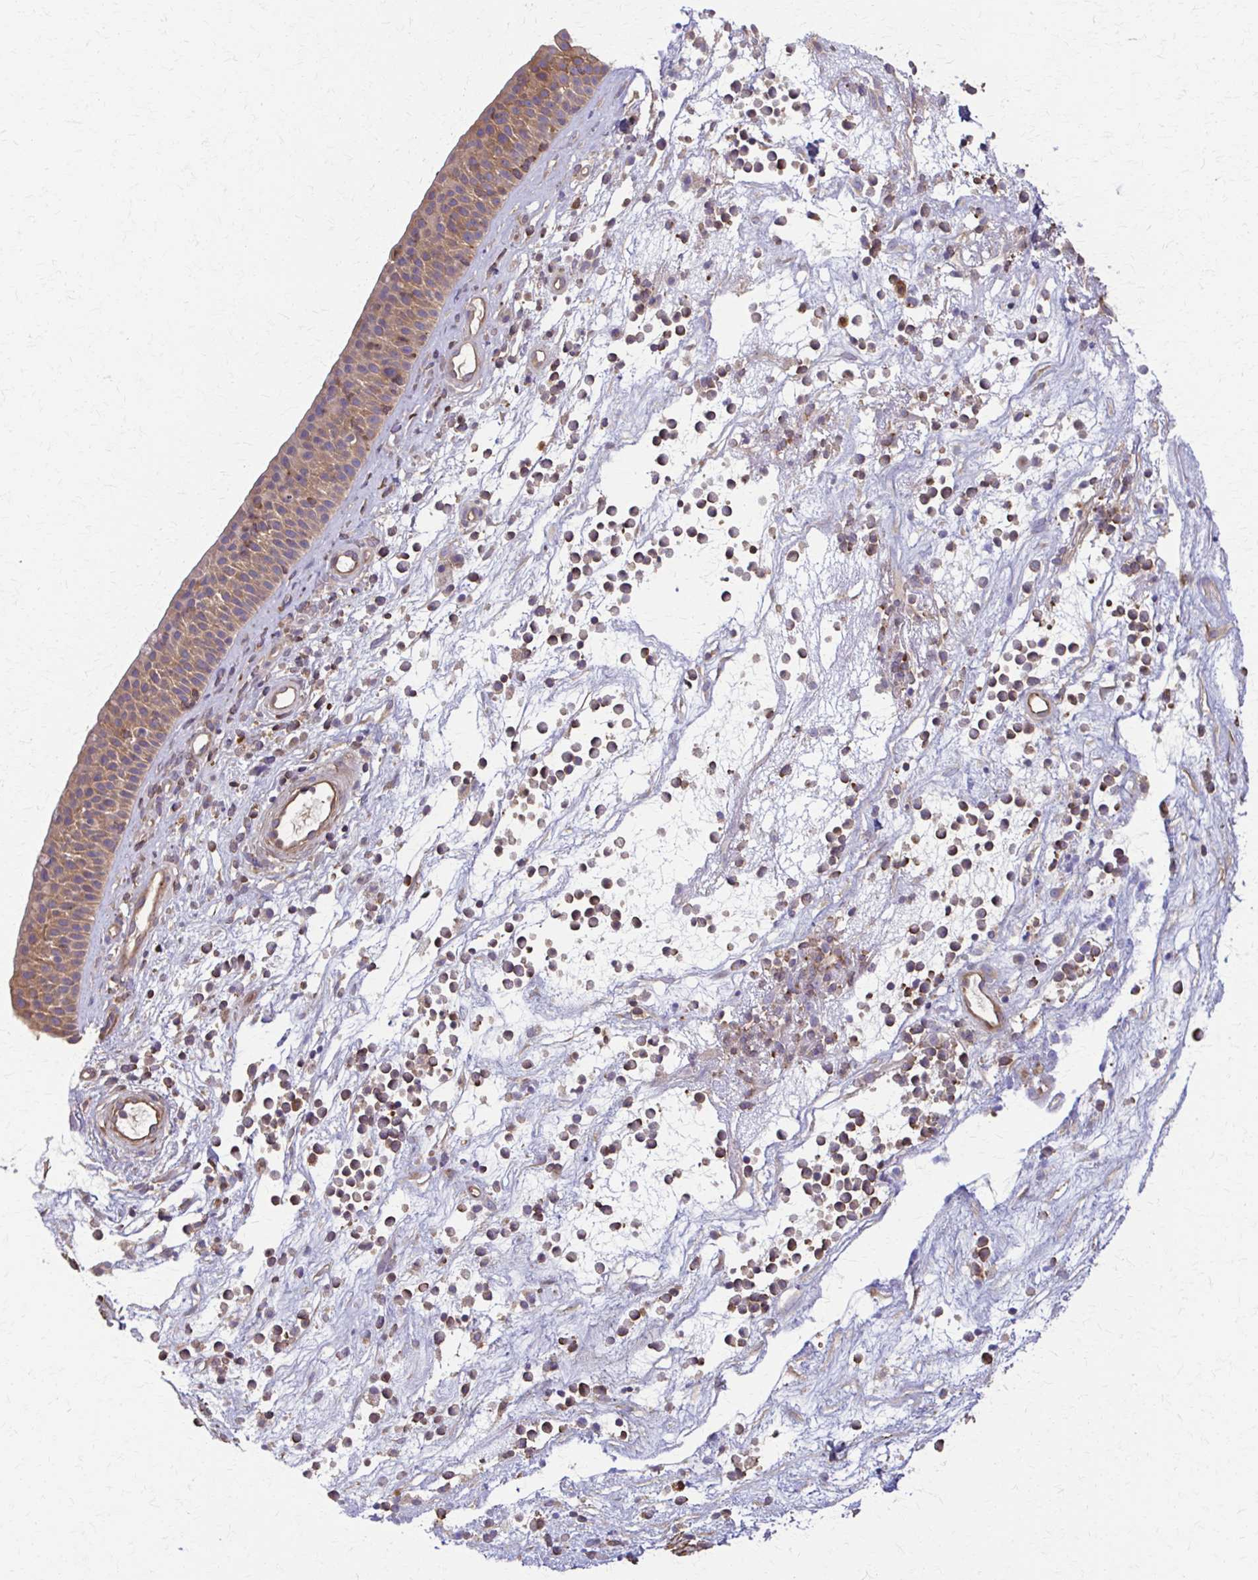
{"staining": {"intensity": "moderate", "quantity": "25%-75%", "location": "cytoplasmic/membranous"}, "tissue": "nasopharynx", "cell_type": "Respiratory epithelial cells", "image_type": "normal", "snomed": [{"axis": "morphology", "description": "Normal tissue, NOS"}, {"axis": "topography", "description": "Nasopharynx"}], "caption": "Brown immunohistochemical staining in normal human nasopharynx shows moderate cytoplasmic/membranous staining in approximately 25%-75% of respiratory epithelial cells.", "gene": "DSP", "patient": {"sex": "male", "age": 56}}